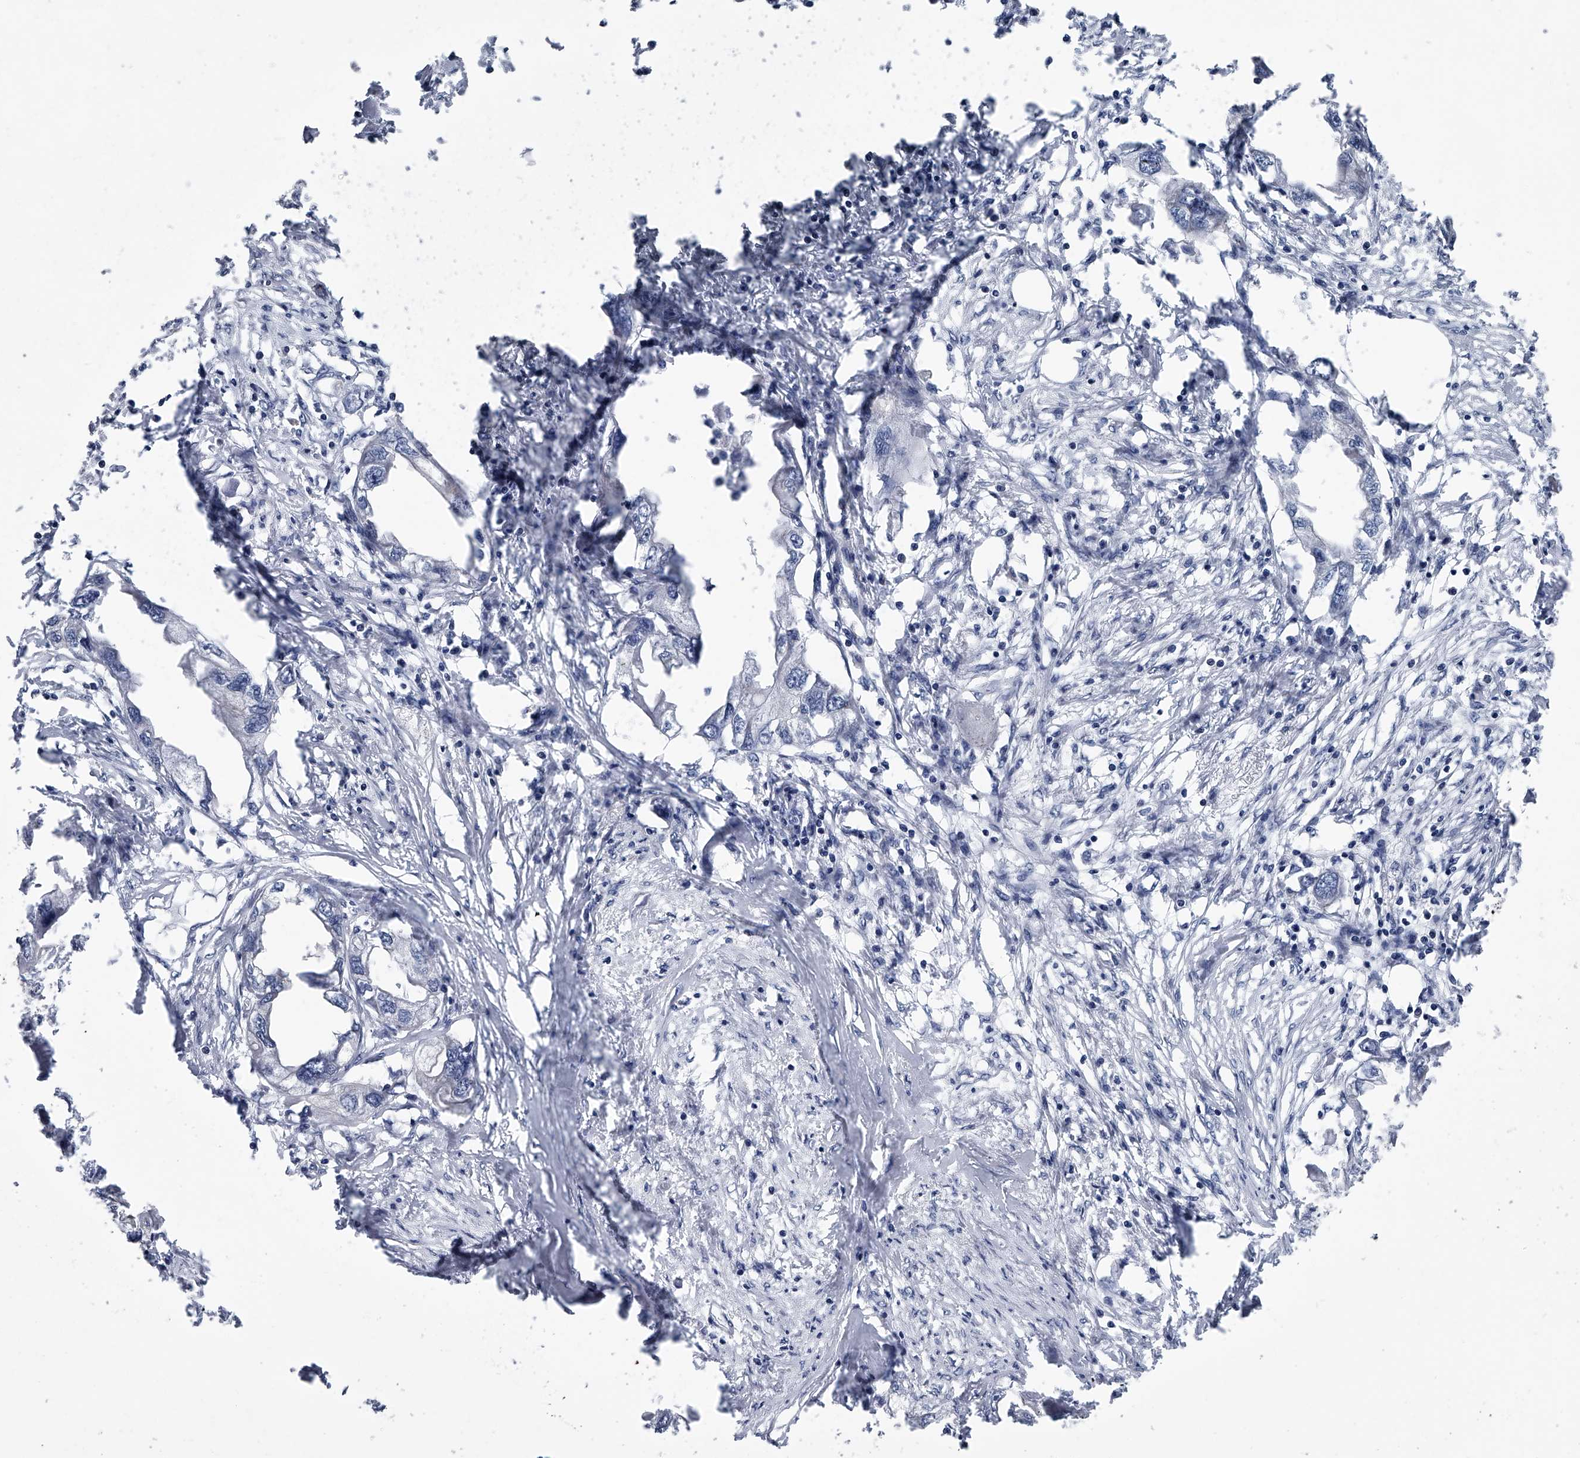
{"staining": {"intensity": "negative", "quantity": "none", "location": "none"}, "tissue": "endometrial cancer", "cell_type": "Tumor cells", "image_type": "cancer", "snomed": [{"axis": "morphology", "description": "Adenocarcinoma, NOS"}, {"axis": "morphology", "description": "Adenocarcinoma, metastatic, NOS"}, {"axis": "topography", "description": "Adipose tissue"}, {"axis": "topography", "description": "Endometrium"}], "caption": "The image displays no staining of tumor cells in adenocarcinoma (endometrial).", "gene": "ABCG1", "patient": {"sex": "female", "age": 67}}